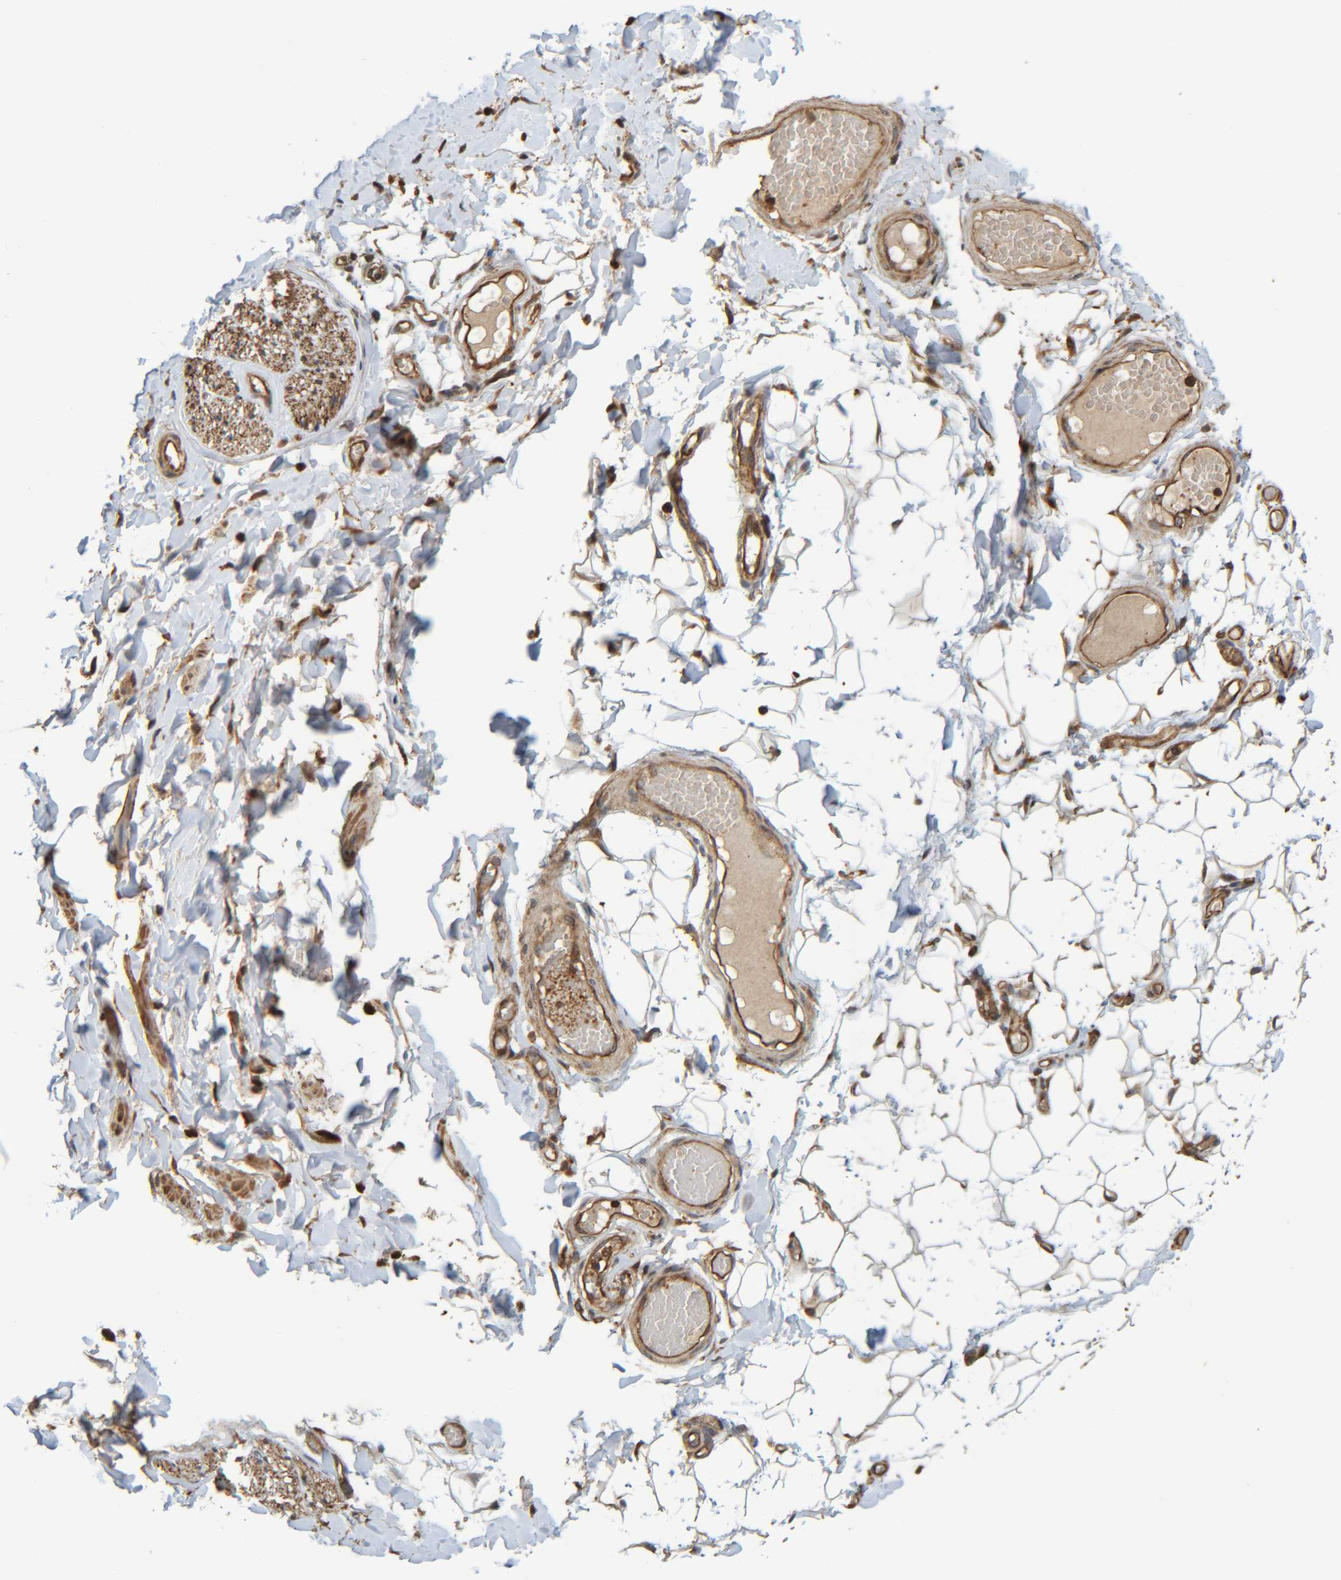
{"staining": {"intensity": "moderate", "quantity": ">75%", "location": "cytoplasmic/membranous"}, "tissue": "adipose tissue", "cell_type": "Adipocytes", "image_type": "normal", "snomed": [{"axis": "morphology", "description": "Normal tissue, NOS"}, {"axis": "topography", "description": "Adipose tissue"}, {"axis": "topography", "description": "Vascular tissue"}, {"axis": "topography", "description": "Peripheral nerve tissue"}], "caption": "The histopathology image displays staining of normal adipose tissue, revealing moderate cytoplasmic/membranous protein positivity (brown color) within adipocytes. Nuclei are stained in blue.", "gene": "CCDC57", "patient": {"sex": "male", "age": 25}}